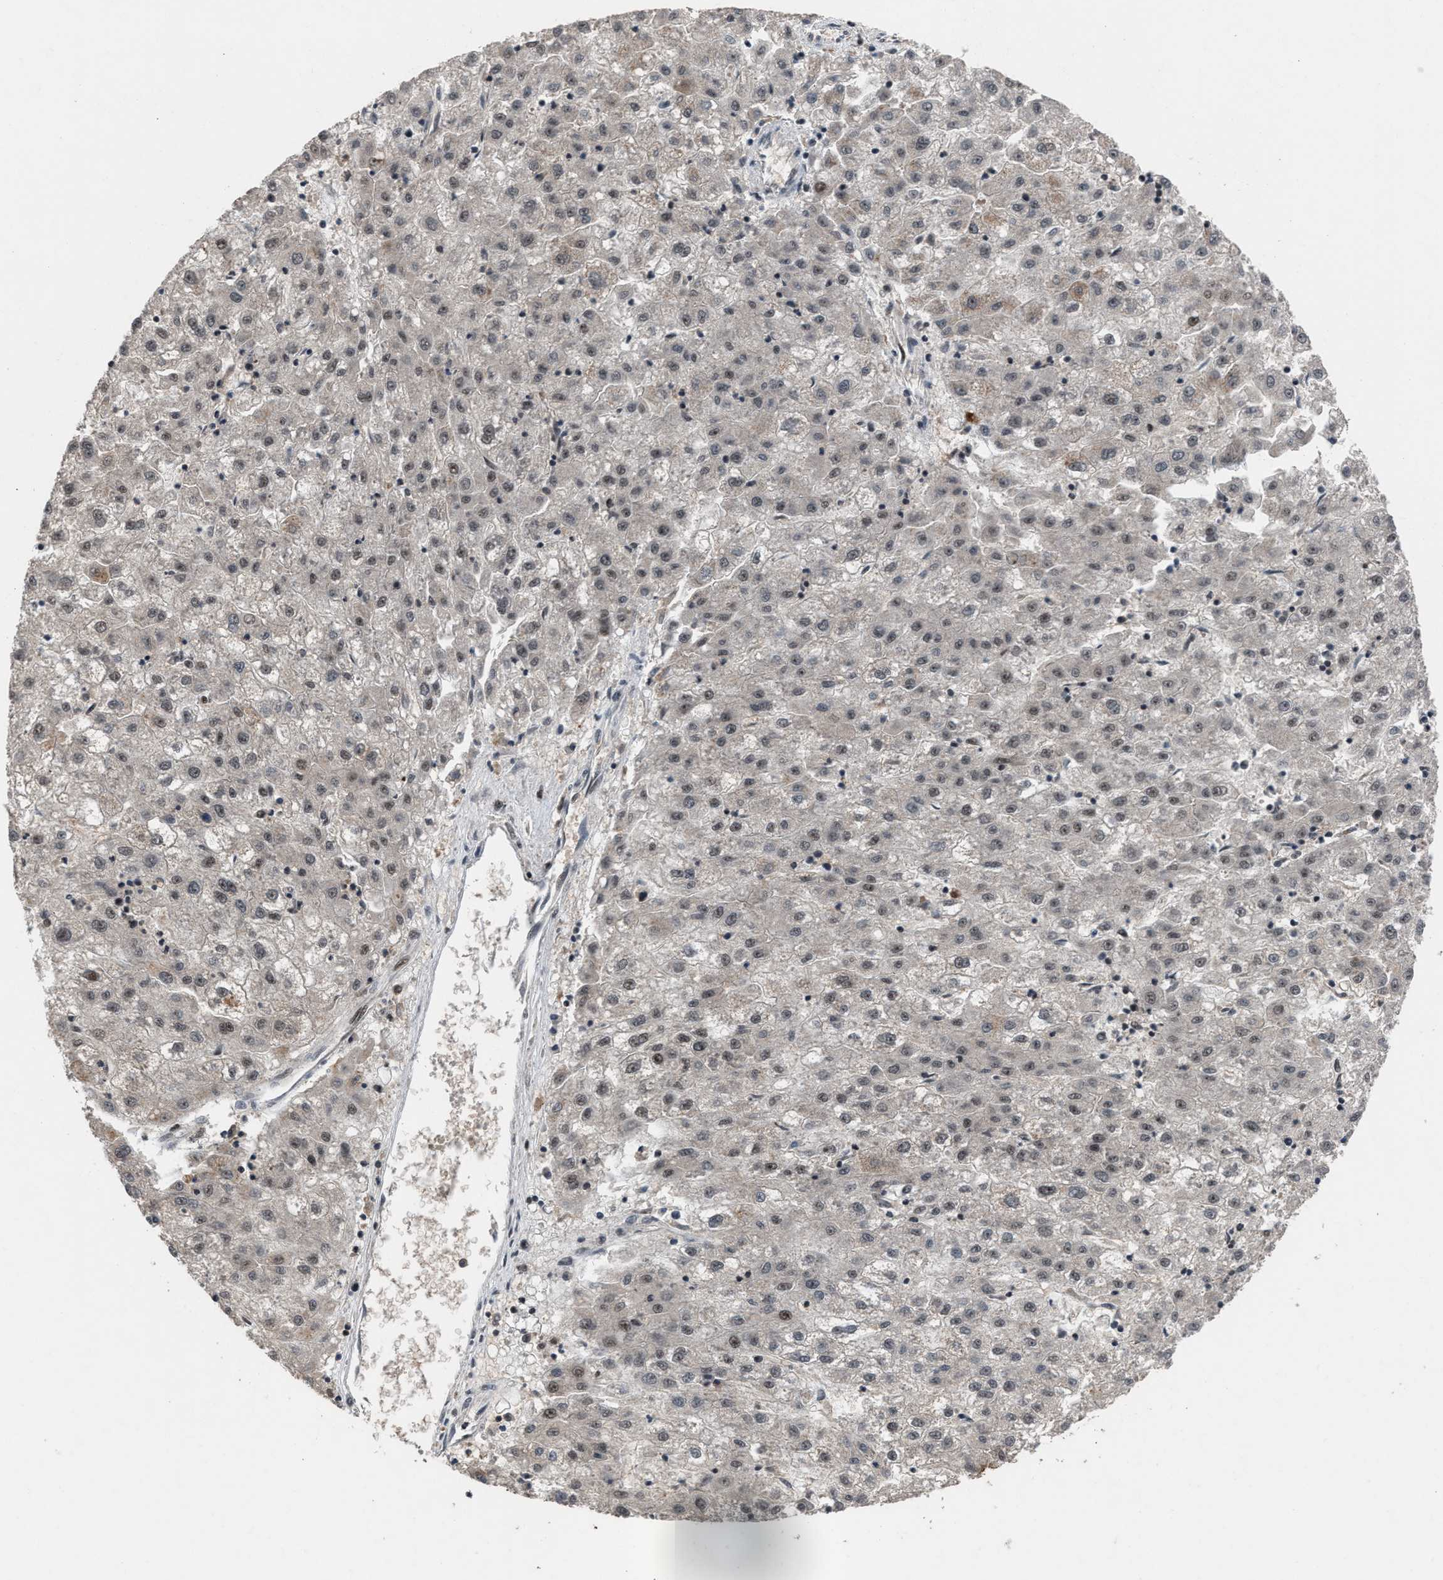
{"staining": {"intensity": "weak", "quantity": "25%-75%", "location": "nuclear"}, "tissue": "liver cancer", "cell_type": "Tumor cells", "image_type": "cancer", "snomed": [{"axis": "morphology", "description": "Carcinoma, Hepatocellular, NOS"}, {"axis": "topography", "description": "Liver"}], "caption": "Liver cancer (hepatocellular carcinoma) stained with DAB (3,3'-diaminobenzidine) immunohistochemistry reveals low levels of weak nuclear positivity in about 25%-75% of tumor cells.", "gene": "PRPF4", "patient": {"sex": "male", "age": 72}}